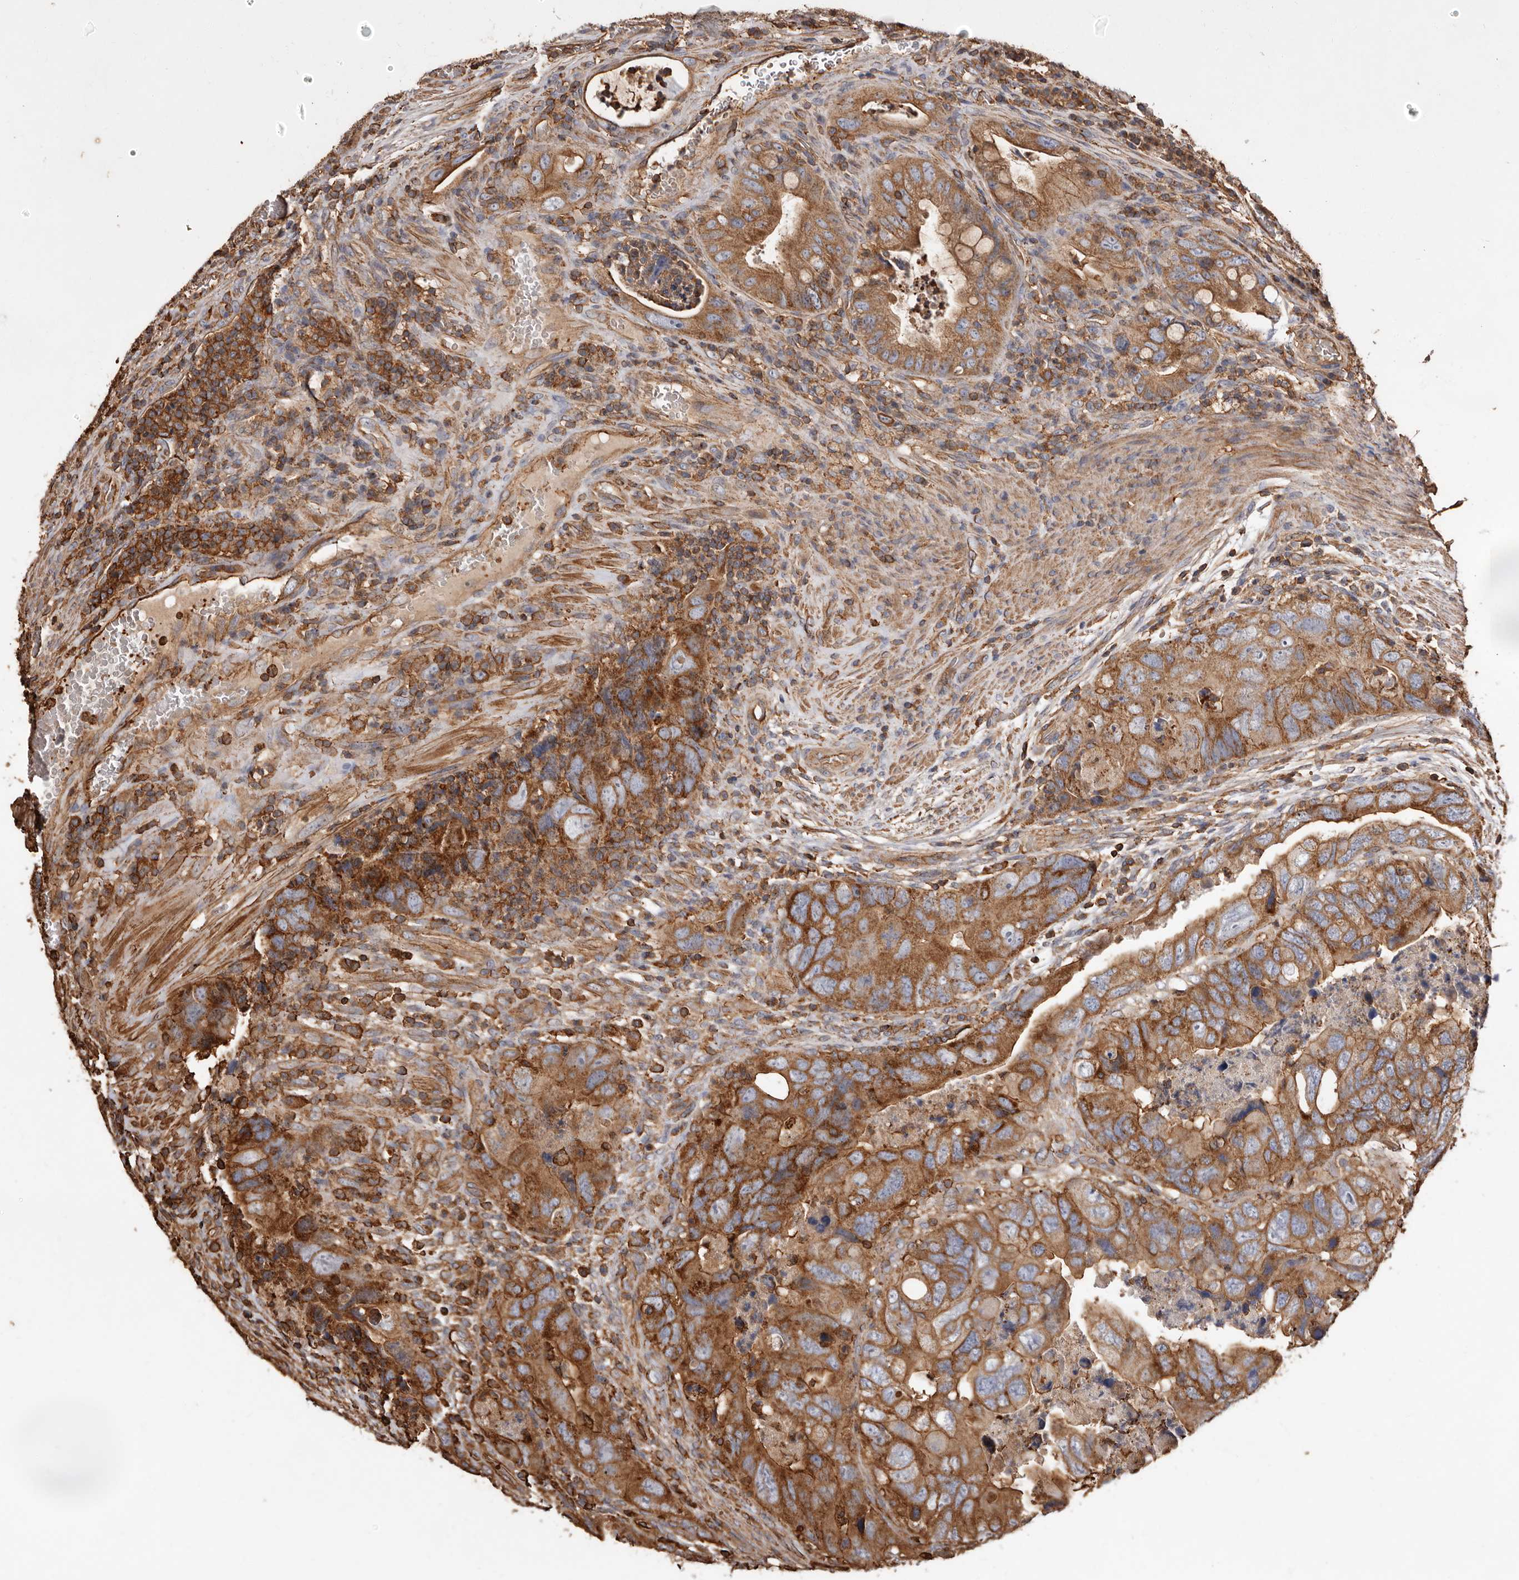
{"staining": {"intensity": "strong", "quantity": ">75%", "location": "cytoplasmic/membranous"}, "tissue": "colorectal cancer", "cell_type": "Tumor cells", "image_type": "cancer", "snomed": [{"axis": "morphology", "description": "Adenocarcinoma, NOS"}, {"axis": "topography", "description": "Rectum"}], "caption": "Immunohistochemistry (IHC) histopathology image of neoplastic tissue: human colorectal cancer (adenocarcinoma) stained using immunohistochemistry shows high levels of strong protein expression localized specifically in the cytoplasmic/membranous of tumor cells, appearing as a cytoplasmic/membranous brown color.", "gene": "COQ8B", "patient": {"sex": "male", "age": 63}}